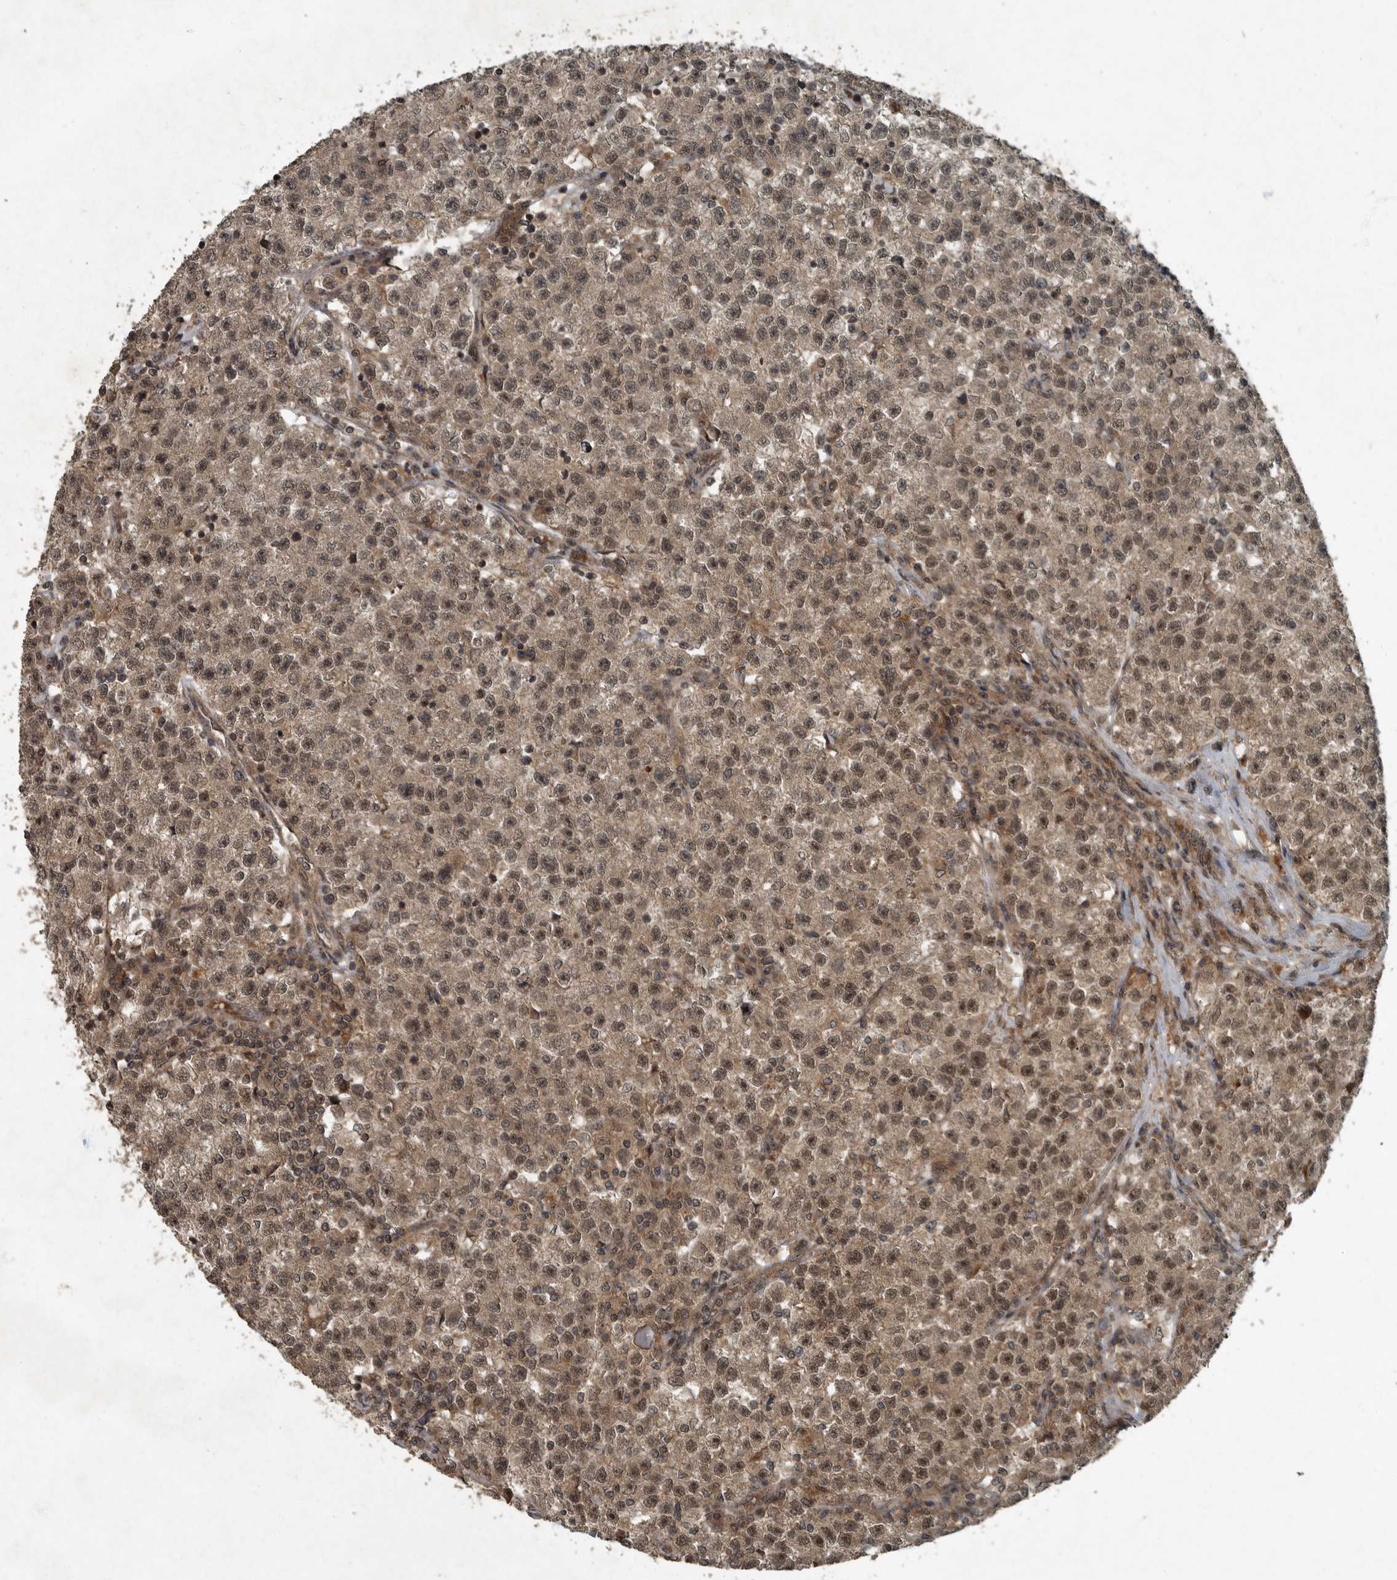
{"staining": {"intensity": "moderate", "quantity": ">75%", "location": "cytoplasmic/membranous,nuclear"}, "tissue": "testis cancer", "cell_type": "Tumor cells", "image_type": "cancer", "snomed": [{"axis": "morphology", "description": "Seminoma, NOS"}, {"axis": "topography", "description": "Testis"}], "caption": "Moderate cytoplasmic/membranous and nuclear staining for a protein is identified in about >75% of tumor cells of testis cancer (seminoma) using immunohistochemistry (IHC).", "gene": "FOXO1", "patient": {"sex": "male", "age": 22}}